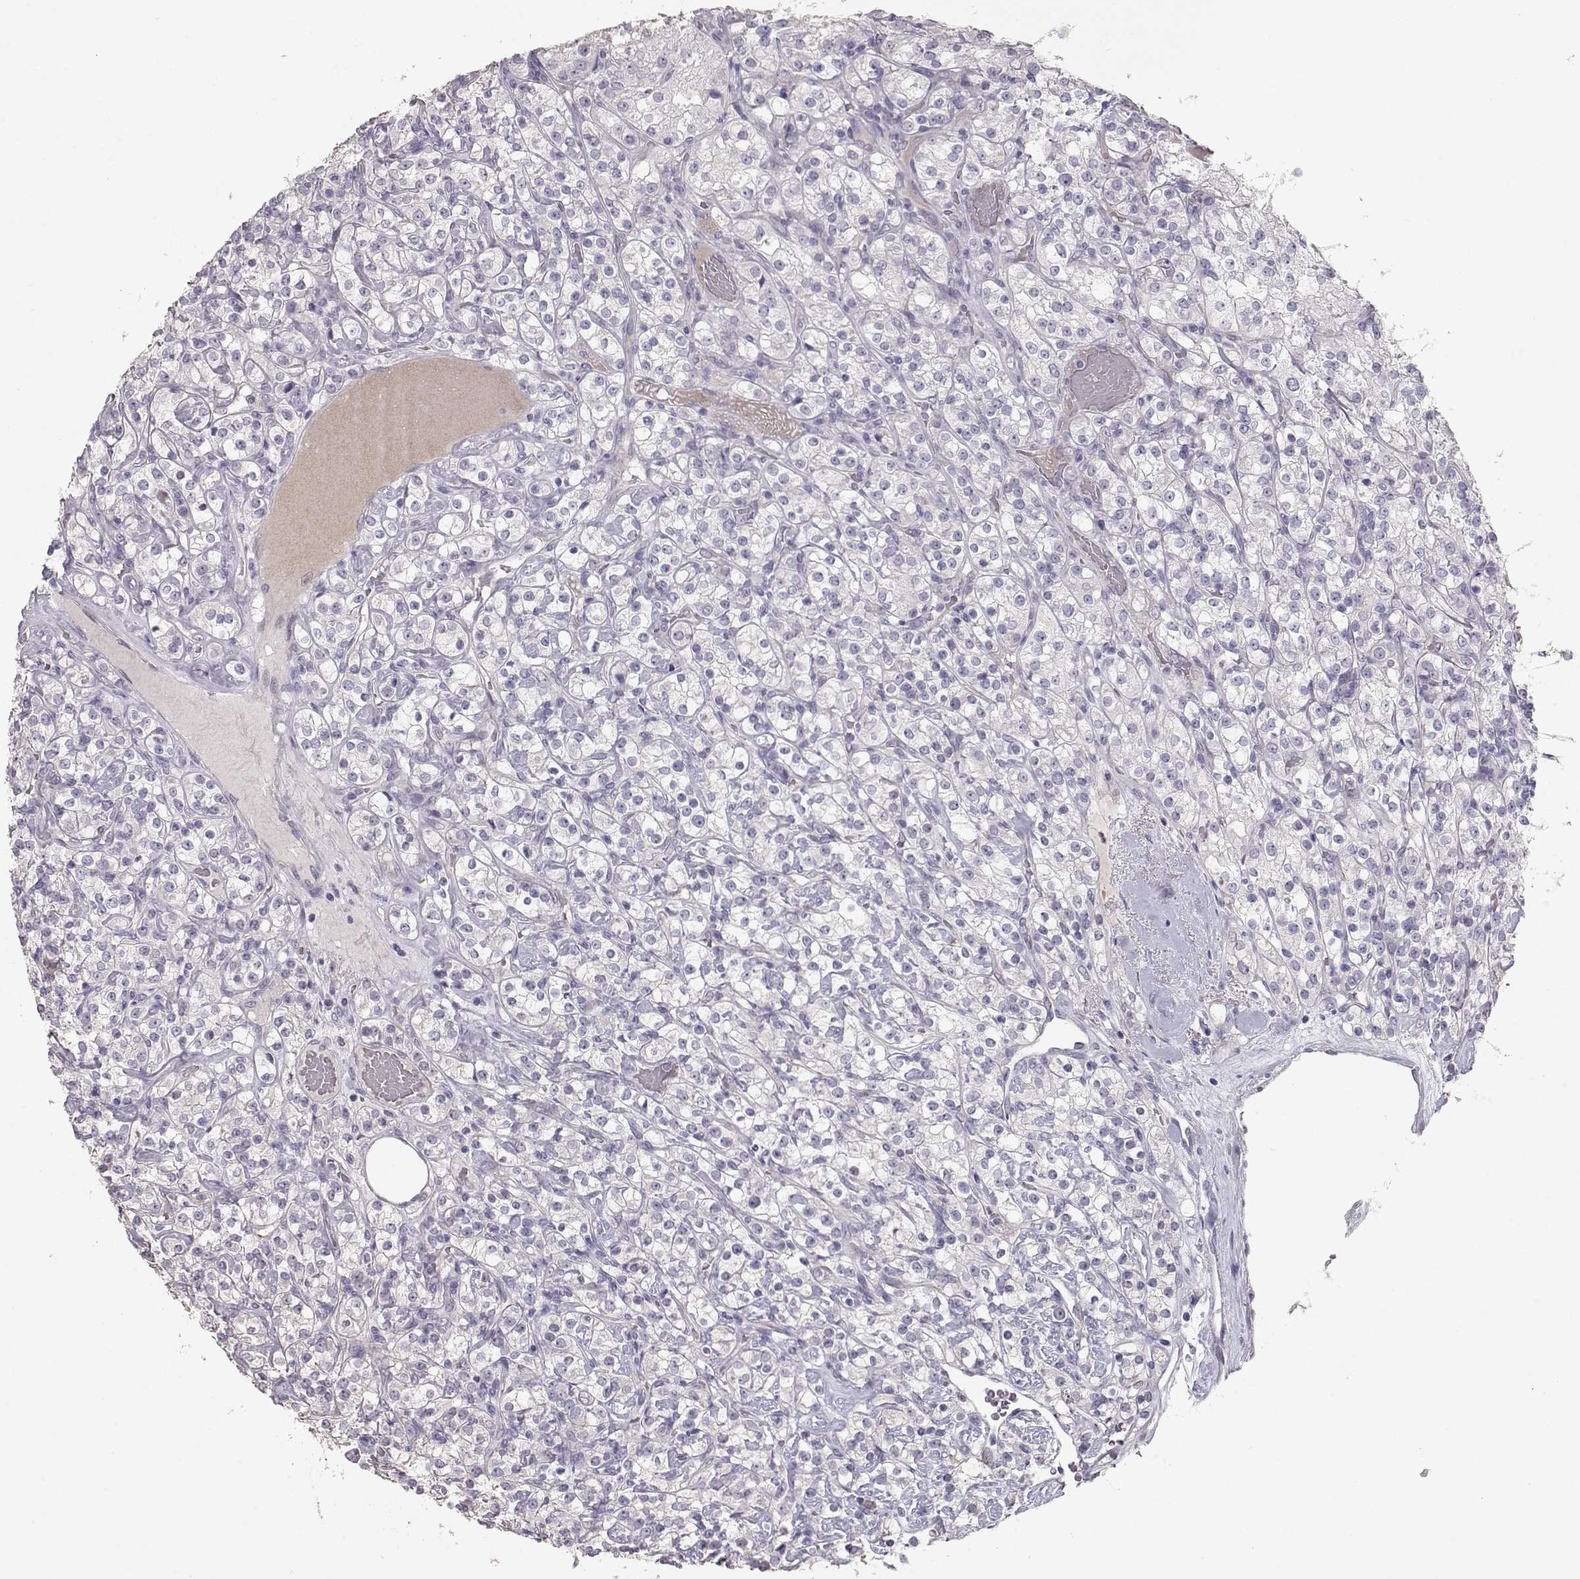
{"staining": {"intensity": "negative", "quantity": "none", "location": "none"}, "tissue": "renal cancer", "cell_type": "Tumor cells", "image_type": "cancer", "snomed": [{"axis": "morphology", "description": "Adenocarcinoma, NOS"}, {"axis": "topography", "description": "Kidney"}], "caption": "A high-resolution micrograph shows IHC staining of renal adenocarcinoma, which reveals no significant expression in tumor cells.", "gene": "SLC18A1", "patient": {"sex": "male", "age": 77}}